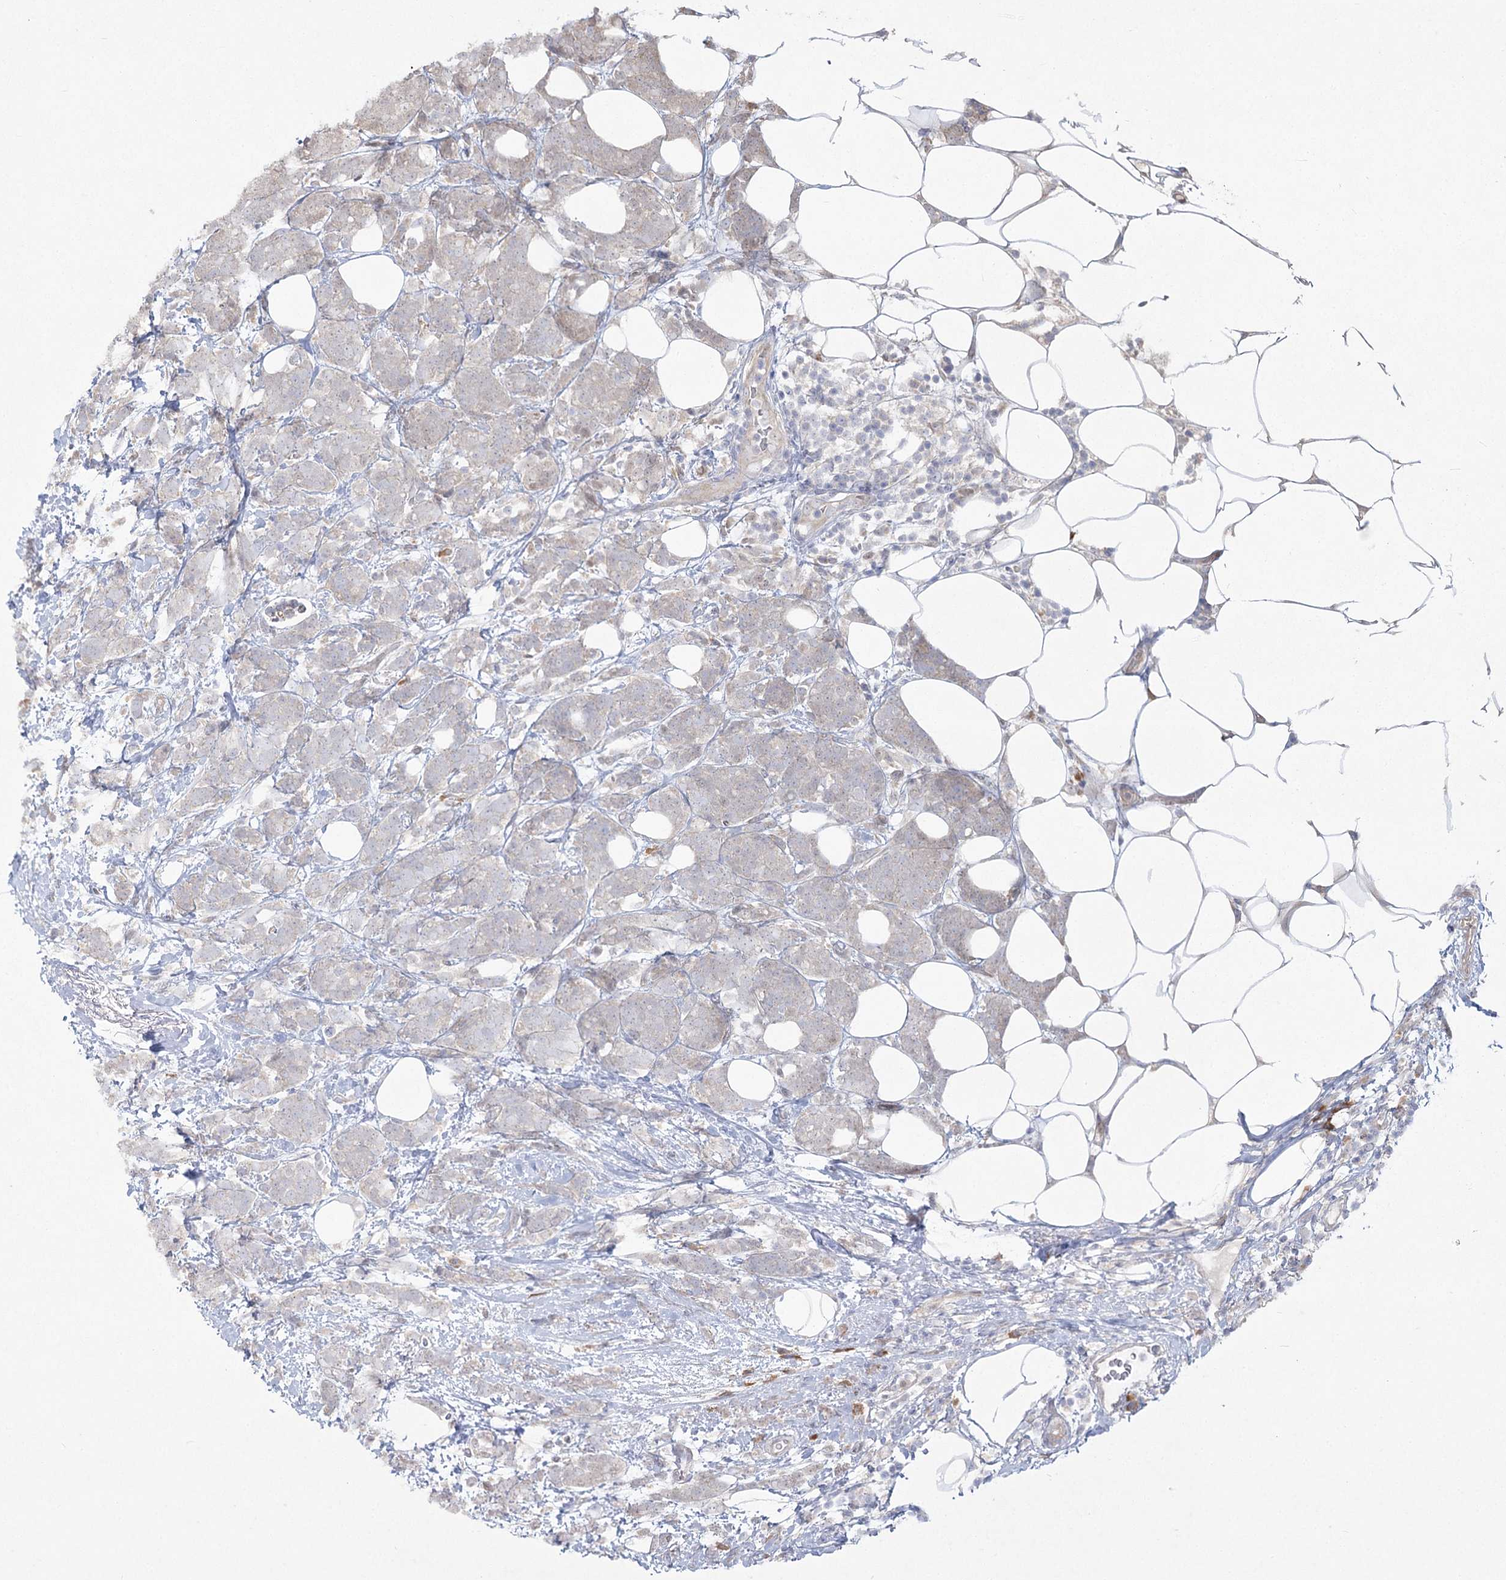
{"staining": {"intensity": "negative", "quantity": "none", "location": "none"}, "tissue": "breast cancer", "cell_type": "Tumor cells", "image_type": "cancer", "snomed": [{"axis": "morphology", "description": "Lobular carcinoma"}, {"axis": "topography", "description": "Breast"}], "caption": "IHC micrograph of breast lobular carcinoma stained for a protein (brown), which displays no expression in tumor cells.", "gene": "CAMTA1", "patient": {"sex": "female", "age": 58}}